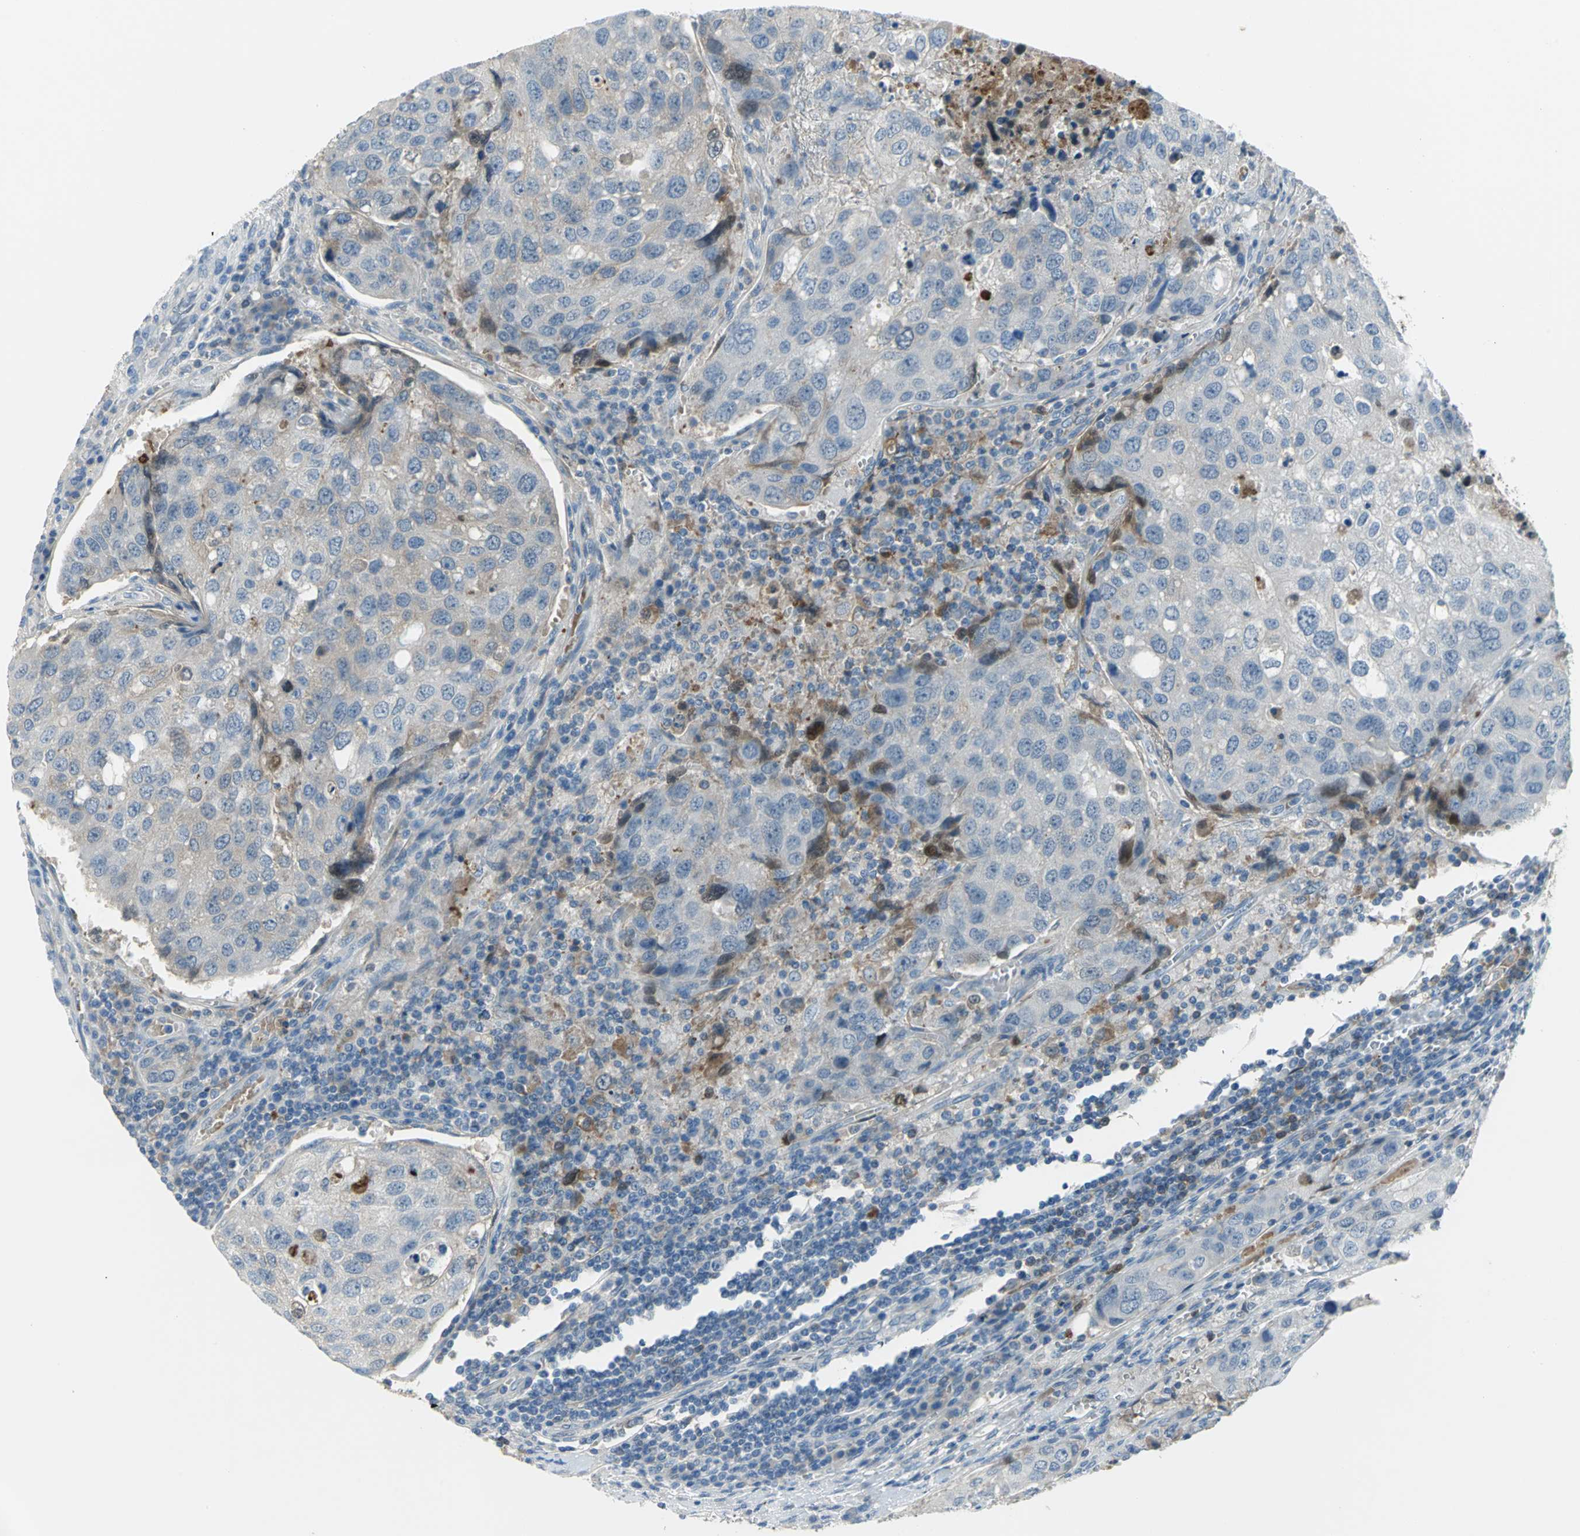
{"staining": {"intensity": "moderate", "quantity": "<25%", "location": "cytoplasmic/membranous"}, "tissue": "urothelial cancer", "cell_type": "Tumor cells", "image_type": "cancer", "snomed": [{"axis": "morphology", "description": "Urothelial carcinoma, High grade"}, {"axis": "topography", "description": "Lymph node"}, {"axis": "topography", "description": "Urinary bladder"}], "caption": "Protein positivity by immunohistochemistry (IHC) exhibits moderate cytoplasmic/membranous staining in about <25% of tumor cells in urothelial cancer.", "gene": "ZIC1", "patient": {"sex": "male", "age": 51}}